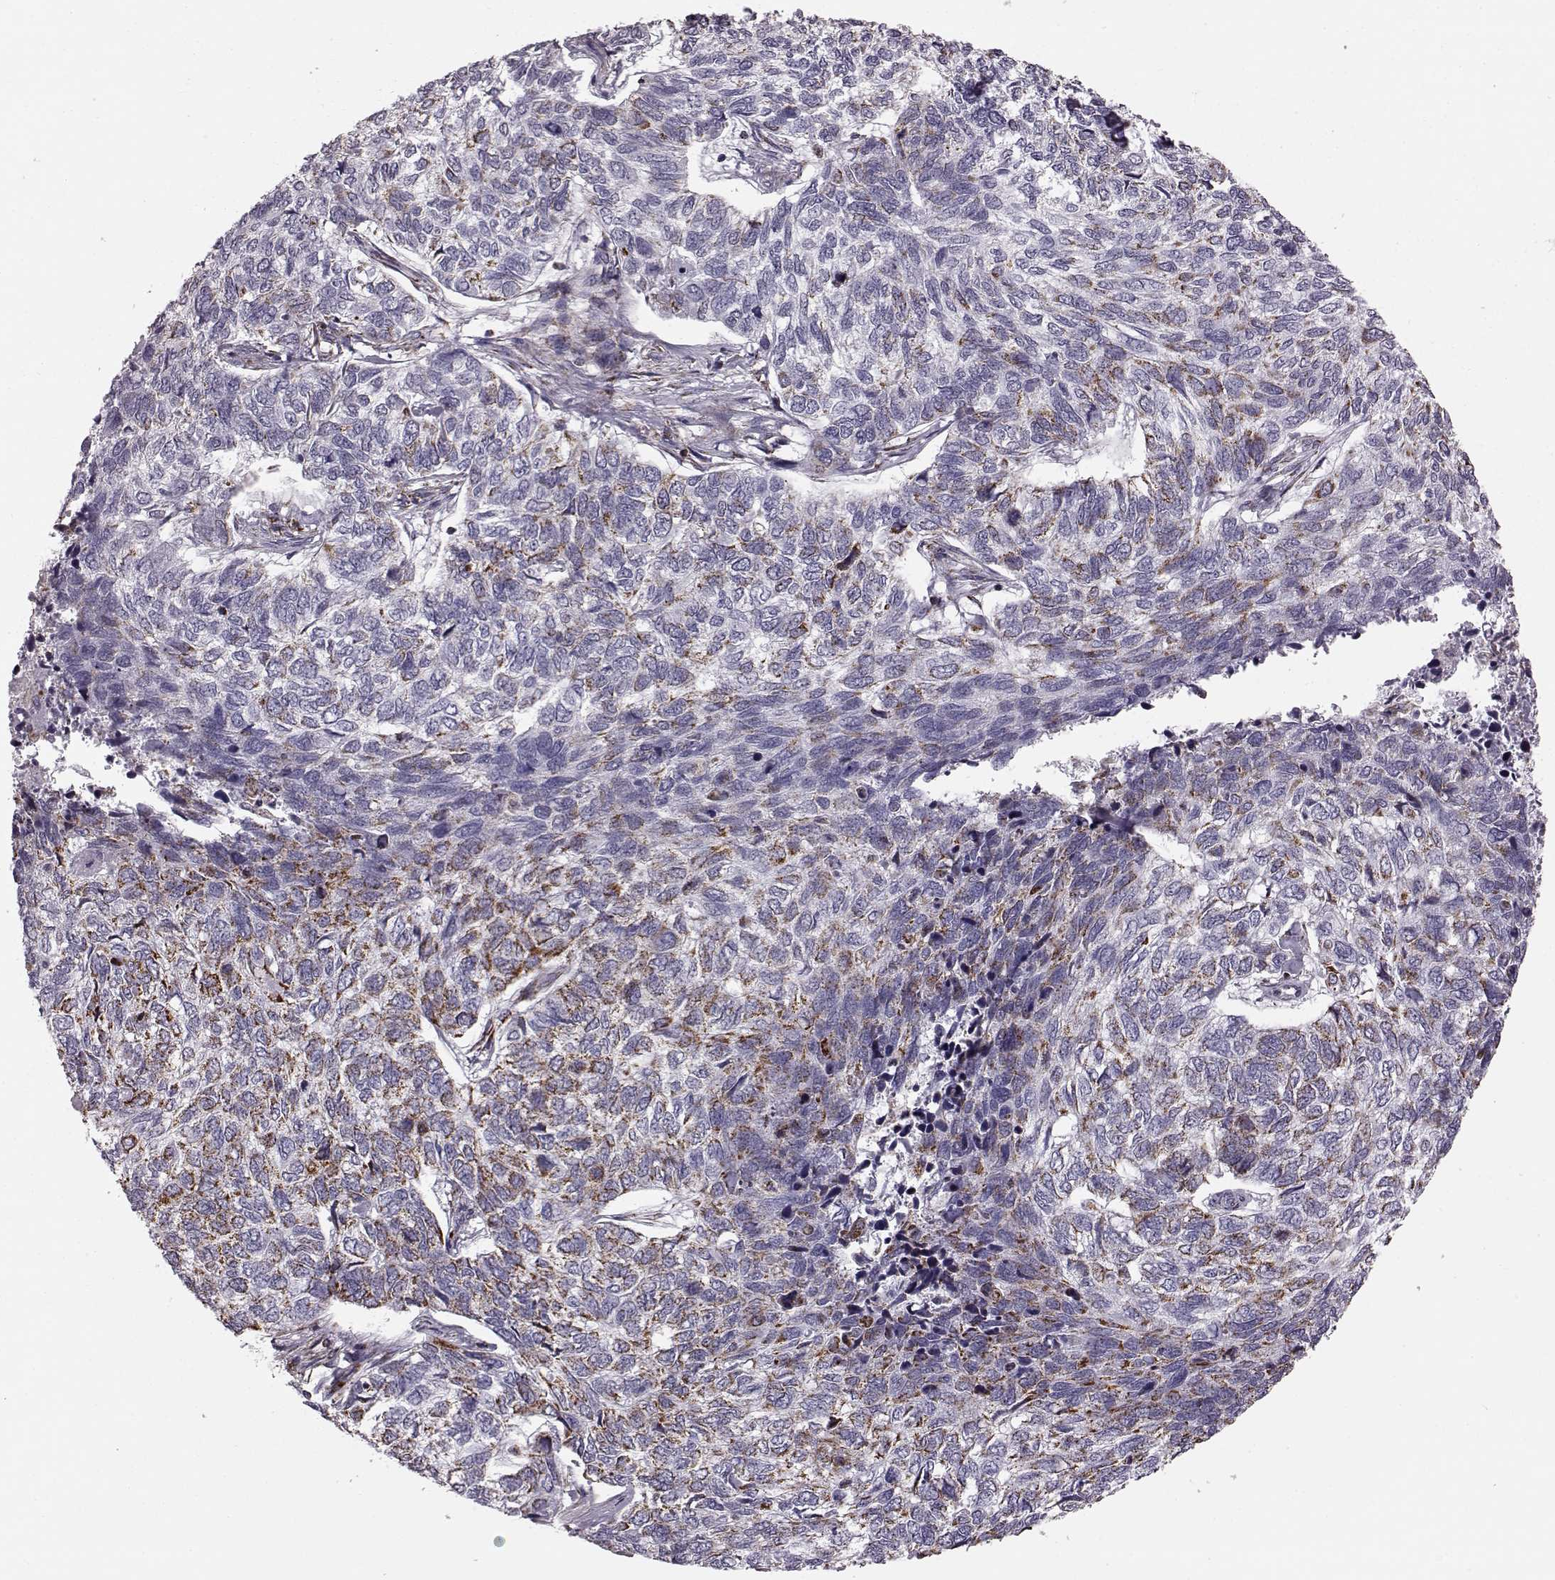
{"staining": {"intensity": "moderate", "quantity": ">75%", "location": "cytoplasmic/membranous"}, "tissue": "skin cancer", "cell_type": "Tumor cells", "image_type": "cancer", "snomed": [{"axis": "morphology", "description": "Basal cell carcinoma"}, {"axis": "topography", "description": "Skin"}], "caption": "Immunohistochemistry (DAB) staining of skin cancer displays moderate cytoplasmic/membranous protein expression in approximately >75% of tumor cells.", "gene": "ATP5MF", "patient": {"sex": "female", "age": 65}}